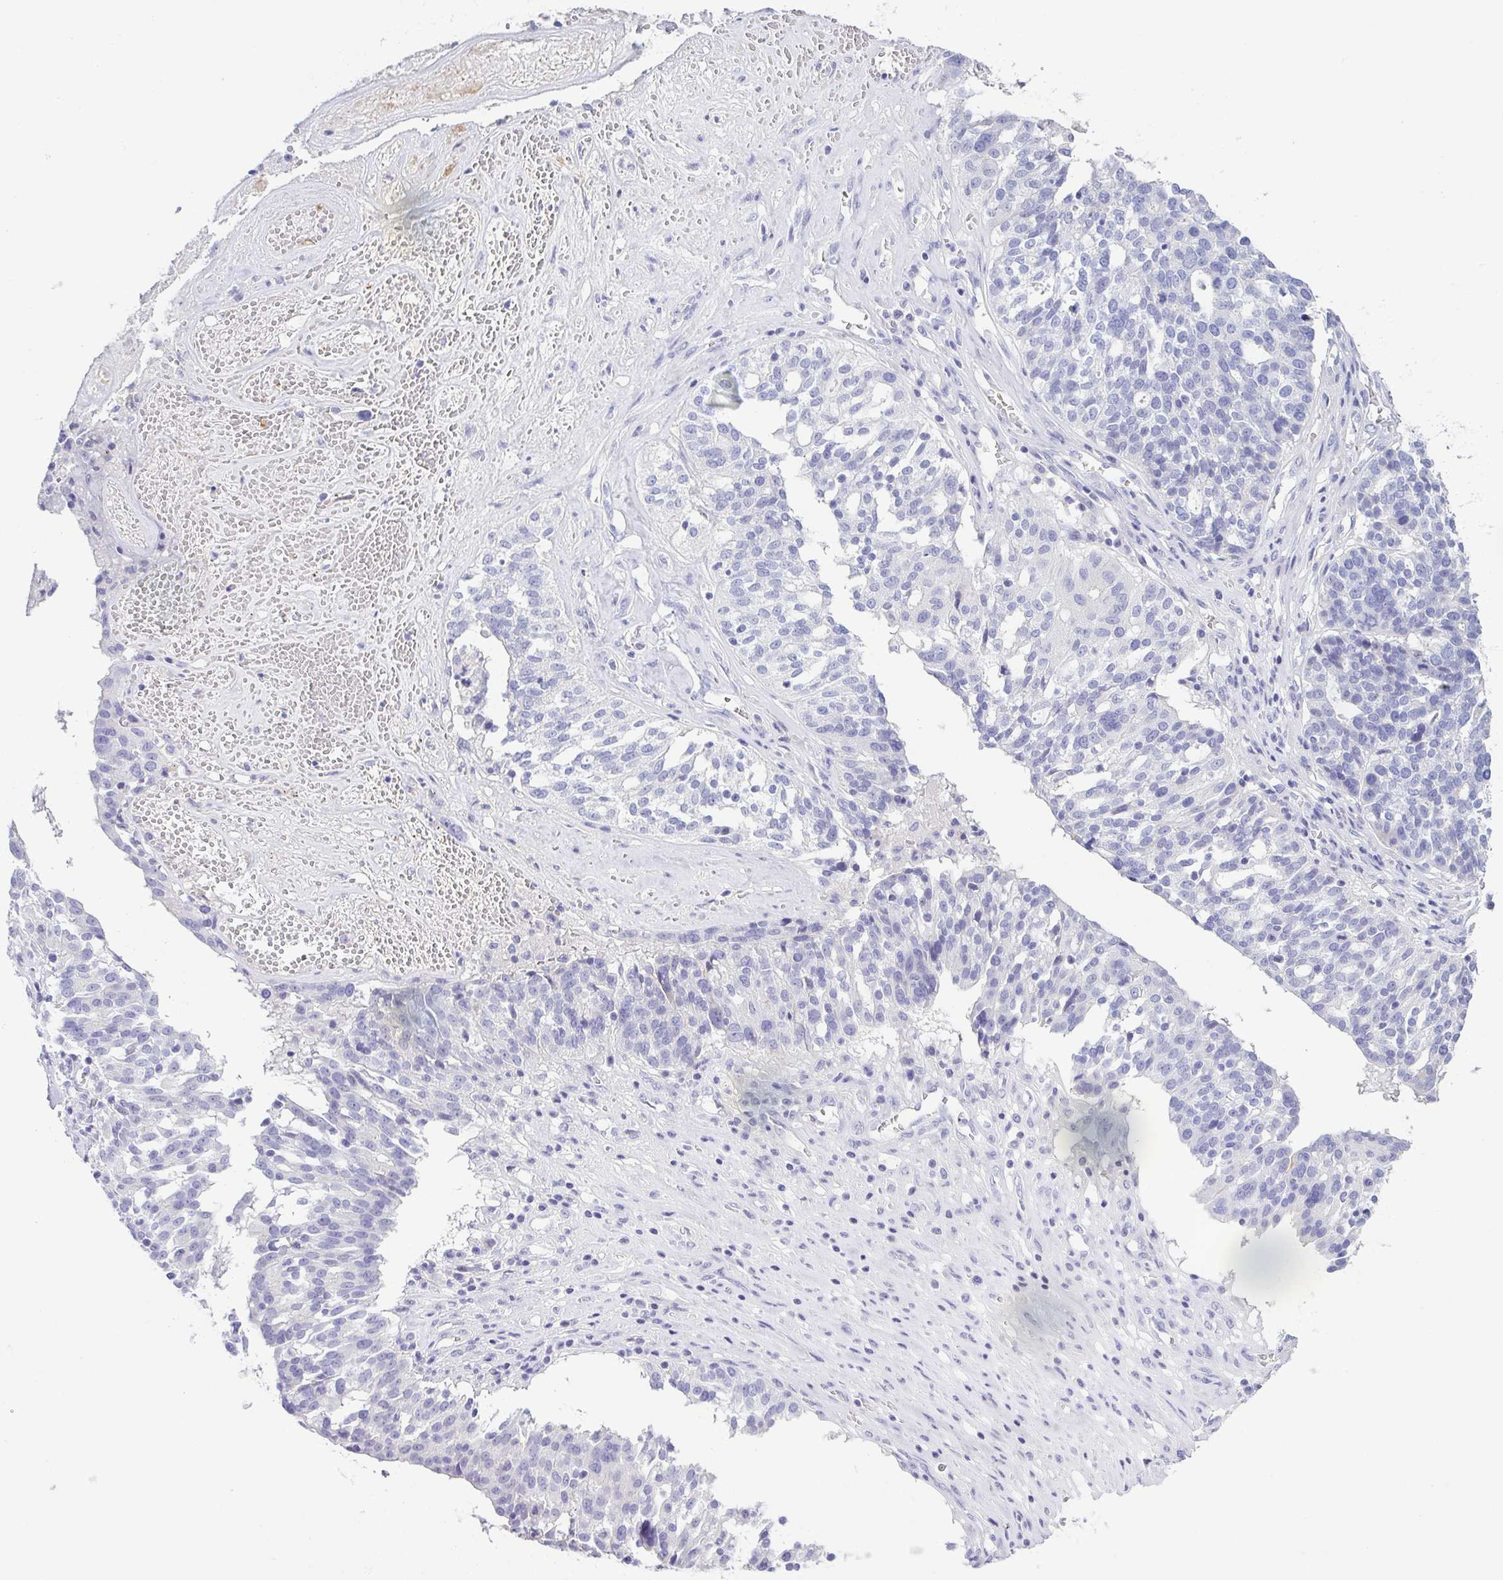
{"staining": {"intensity": "negative", "quantity": "none", "location": "none"}, "tissue": "ovarian cancer", "cell_type": "Tumor cells", "image_type": "cancer", "snomed": [{"axis": "morphology", "description": "Cystadenocarcinoma, serous, NOS"}, {"axis": "topography", "description": "Ovary"}], "caption": "IHC image of neoplastic tissue: ovarian cancer stained with DAB reveals no significant protein staining in tumor cells.", "gene": "HAPLN2", "patient": {"sex": "female", "age": 59}}